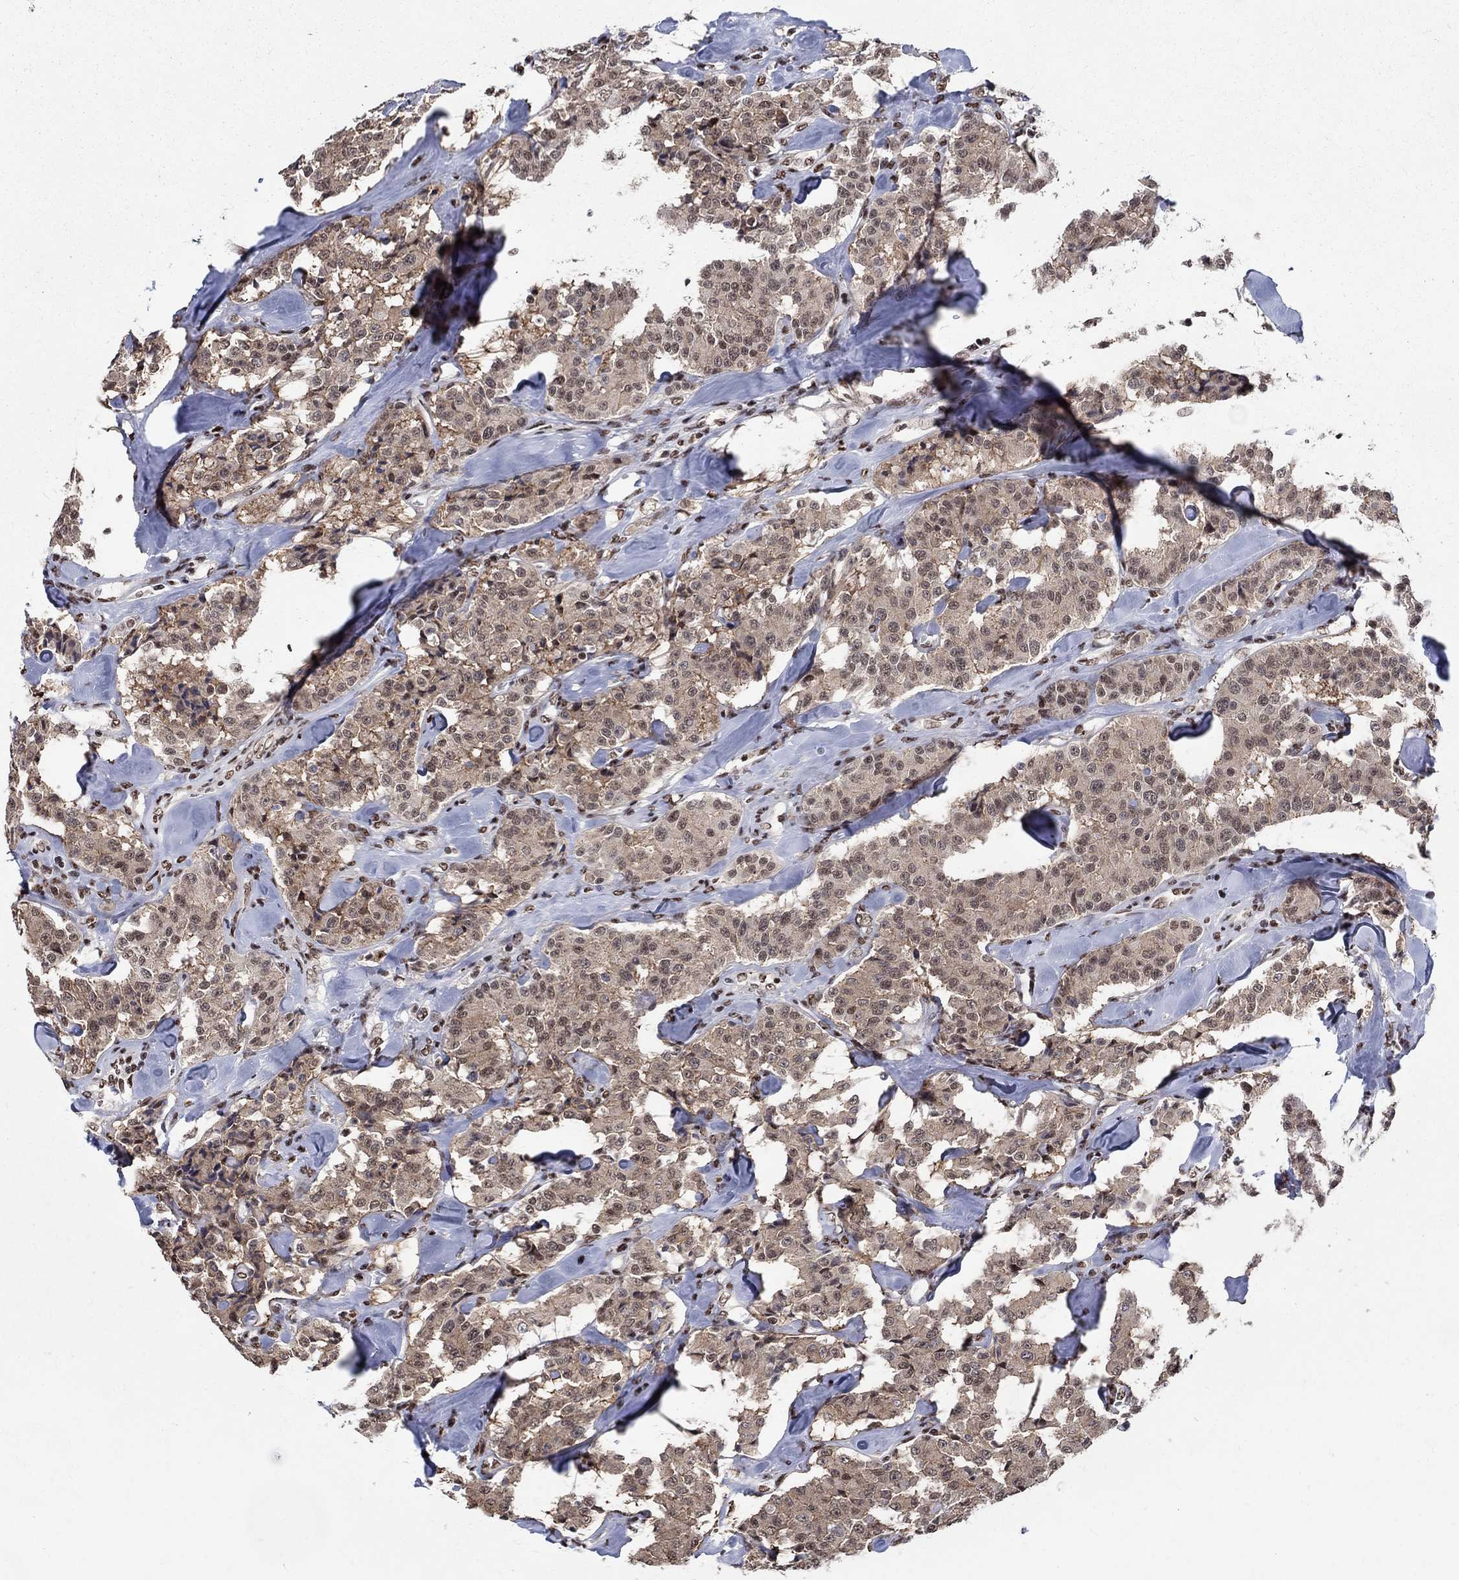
{"staining": {"intensity": "weak", "quantity": ">75%", "location": "cytoplasmic/membranous,nuclear"}, "tissue": "carcinoid", "cell_type": "Tumor cells", "image_type": "cancer", "snomed": [{"axis": "morphology", "description": "Carcinoid, malignant, NOS"}, {"axis": "topography", "description": "Pancreas"}], "caption": "Carcinoid (malignant) stained with DAB (3,3'-diaminobenzidine) IHC shows low levels of weak cytoplasmic/membranous and nuclear expression in approximately >75% of tumor cells.", "gene": "FBXO16", "patient": {"sex": "male", "age": 41}}